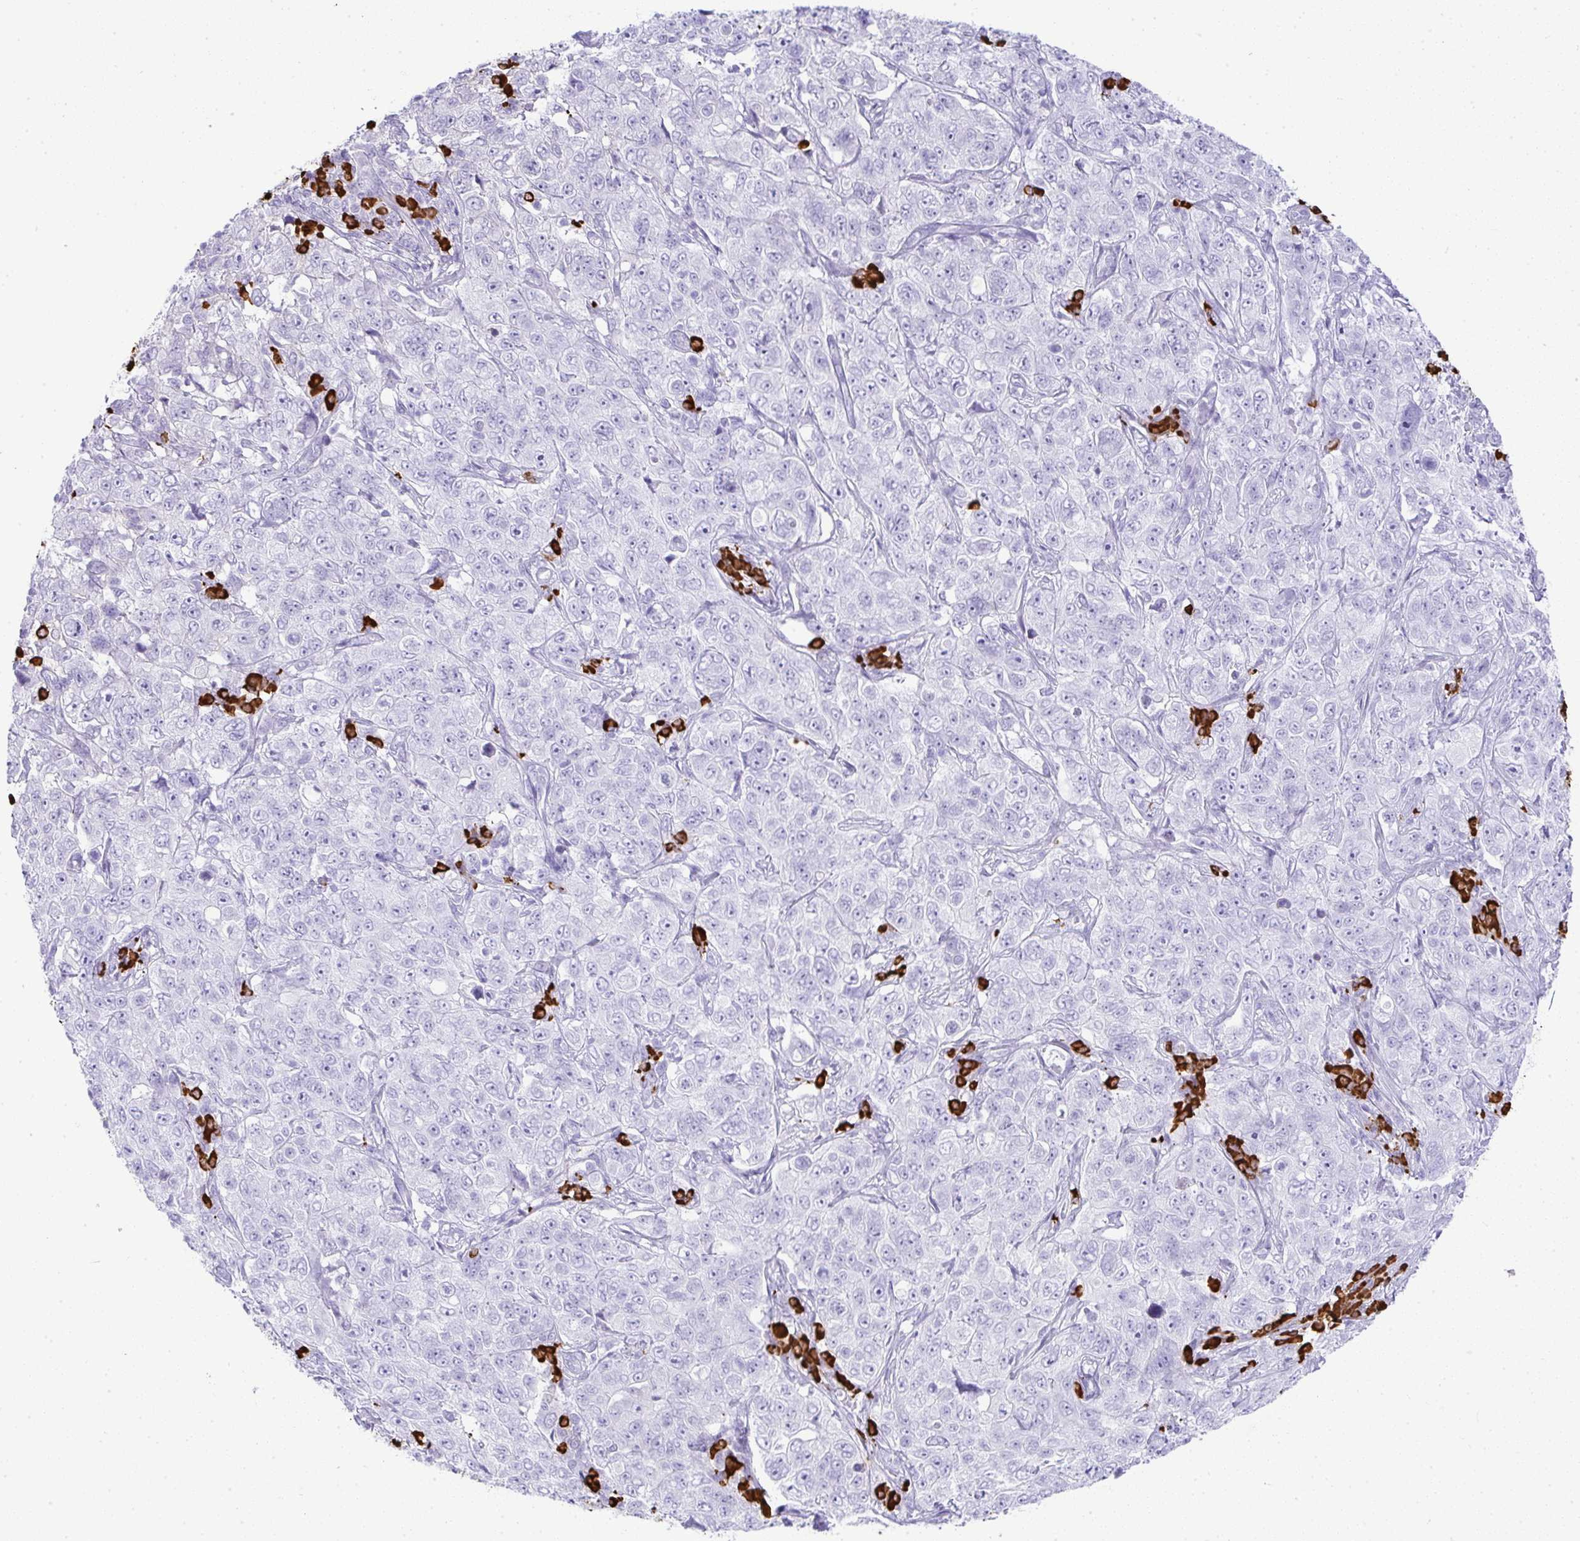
{"staining": {"intensity": "negative", "quantity": "none", "location": "none"}, "tissue": "pancreatic cancer", "cell_type": "Tumor cells", "image_type": "cancer", "snomed": [{"axis": "morphology", "description": "Adenocarcinoma, NOS"}, {"axis": "topography", "description": "Pancreas"}], "caption": "Protein analysis of pancreatic cancer (adenocarcinoma) displays no significant expression in tumor cells.", "gene": "CDADC1", "patient": {"sex": "male", "age": 68}}